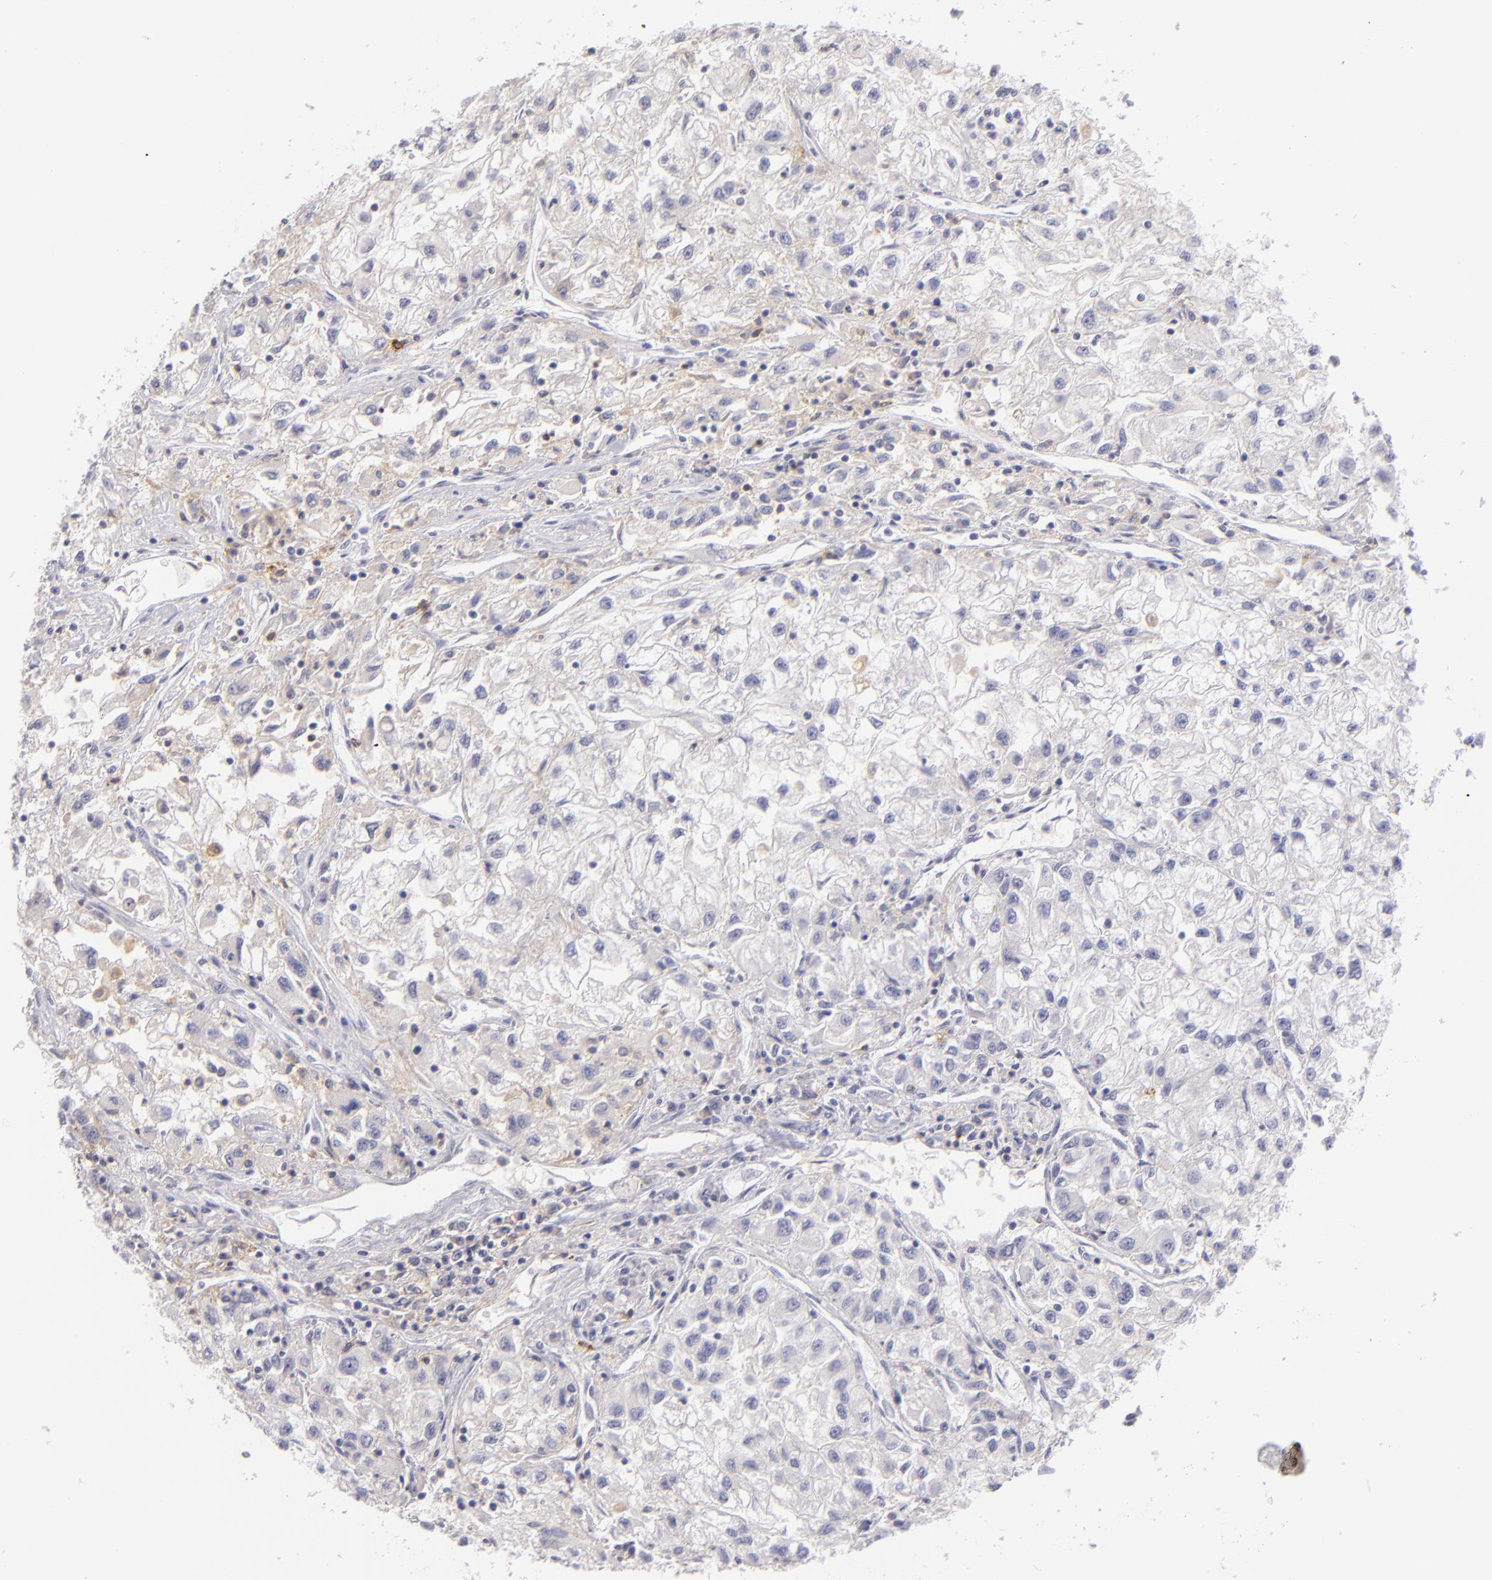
{"staining": {"intensity": "negative", "quantity": "none", "location": "none"}, "tissue": "renal cancer", "cell_type": "Tumor cells", "image_type": "cancer", "snomed": [{"axis": "morphology", "description": "Adenocarcinoma, NOS"}, {"axis": "topography", "description": "Kidney"}], "caption": "Immunohistochemistry photomicrograph of neoplastic tissue: adenocarcinoma (renal) stained with DAB demonstrates no significant protein positivity in tumor cells.", "gene": "IL2RA", "patient": {"sex": "male", "age": 59}}